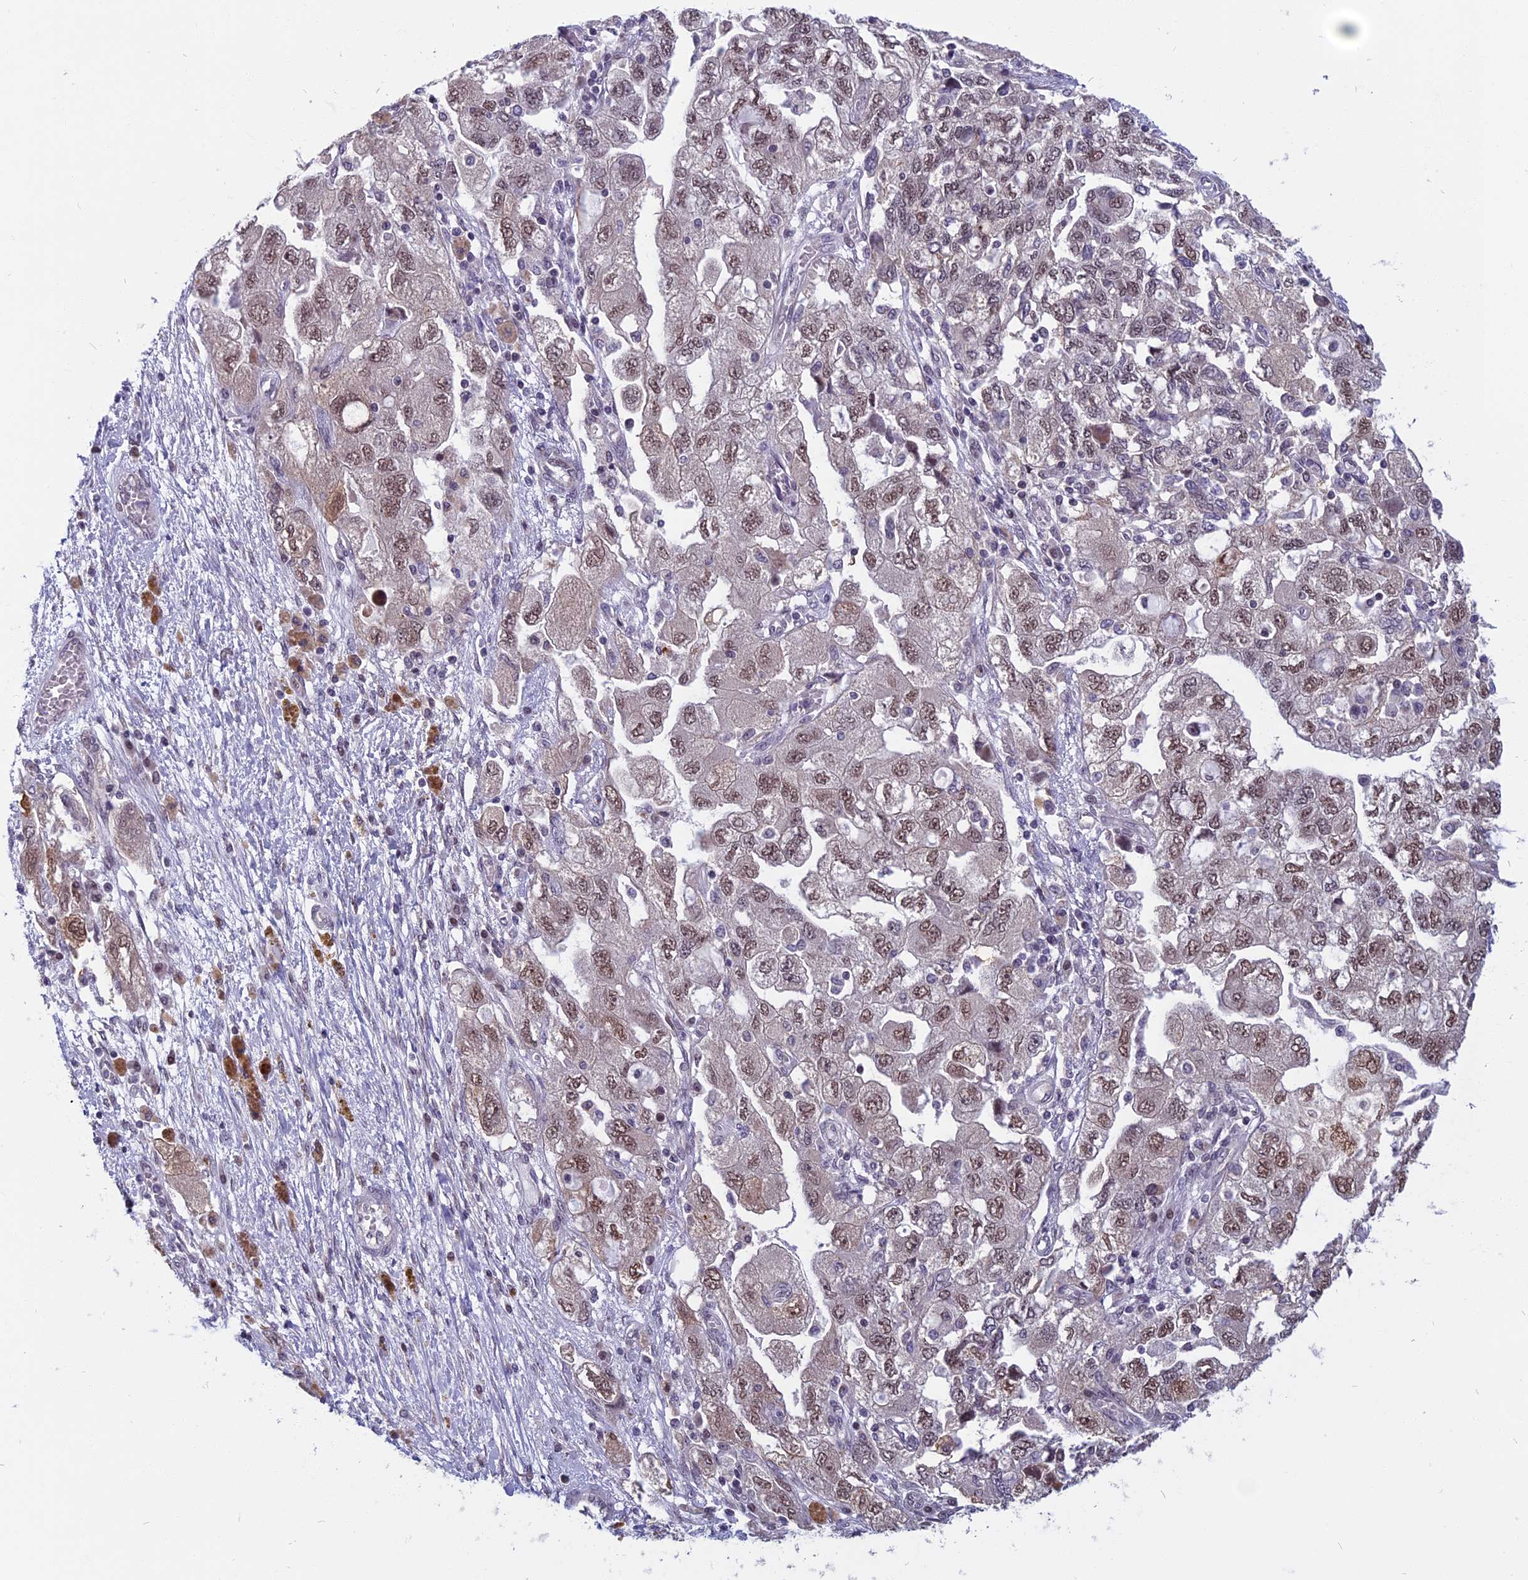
{"staining": {"intensity": "moderate", "quantity": ">75%", "location": "nuclear"}, "tissue": "ovarian cancer", "cell_type": "Tumor cells", "image_type": "cancer", "snomed": [{"axis": "morphology", "description": "Carcinoma, NOS"}, {"axis": "morphology", "description": "Cystadenocarcinoma, serous, NOS"}, {"axis": "topography", "description": "Ovary"}], "caption": "This image exhibits IHC staining of human ovarian cancer (serous cystadenocarcinoma), with medium moderate nuclear staining in approximately >75% of tumor cells.", "gene": "CCDC113", "patient": {"sex": "female", "age": 69}}